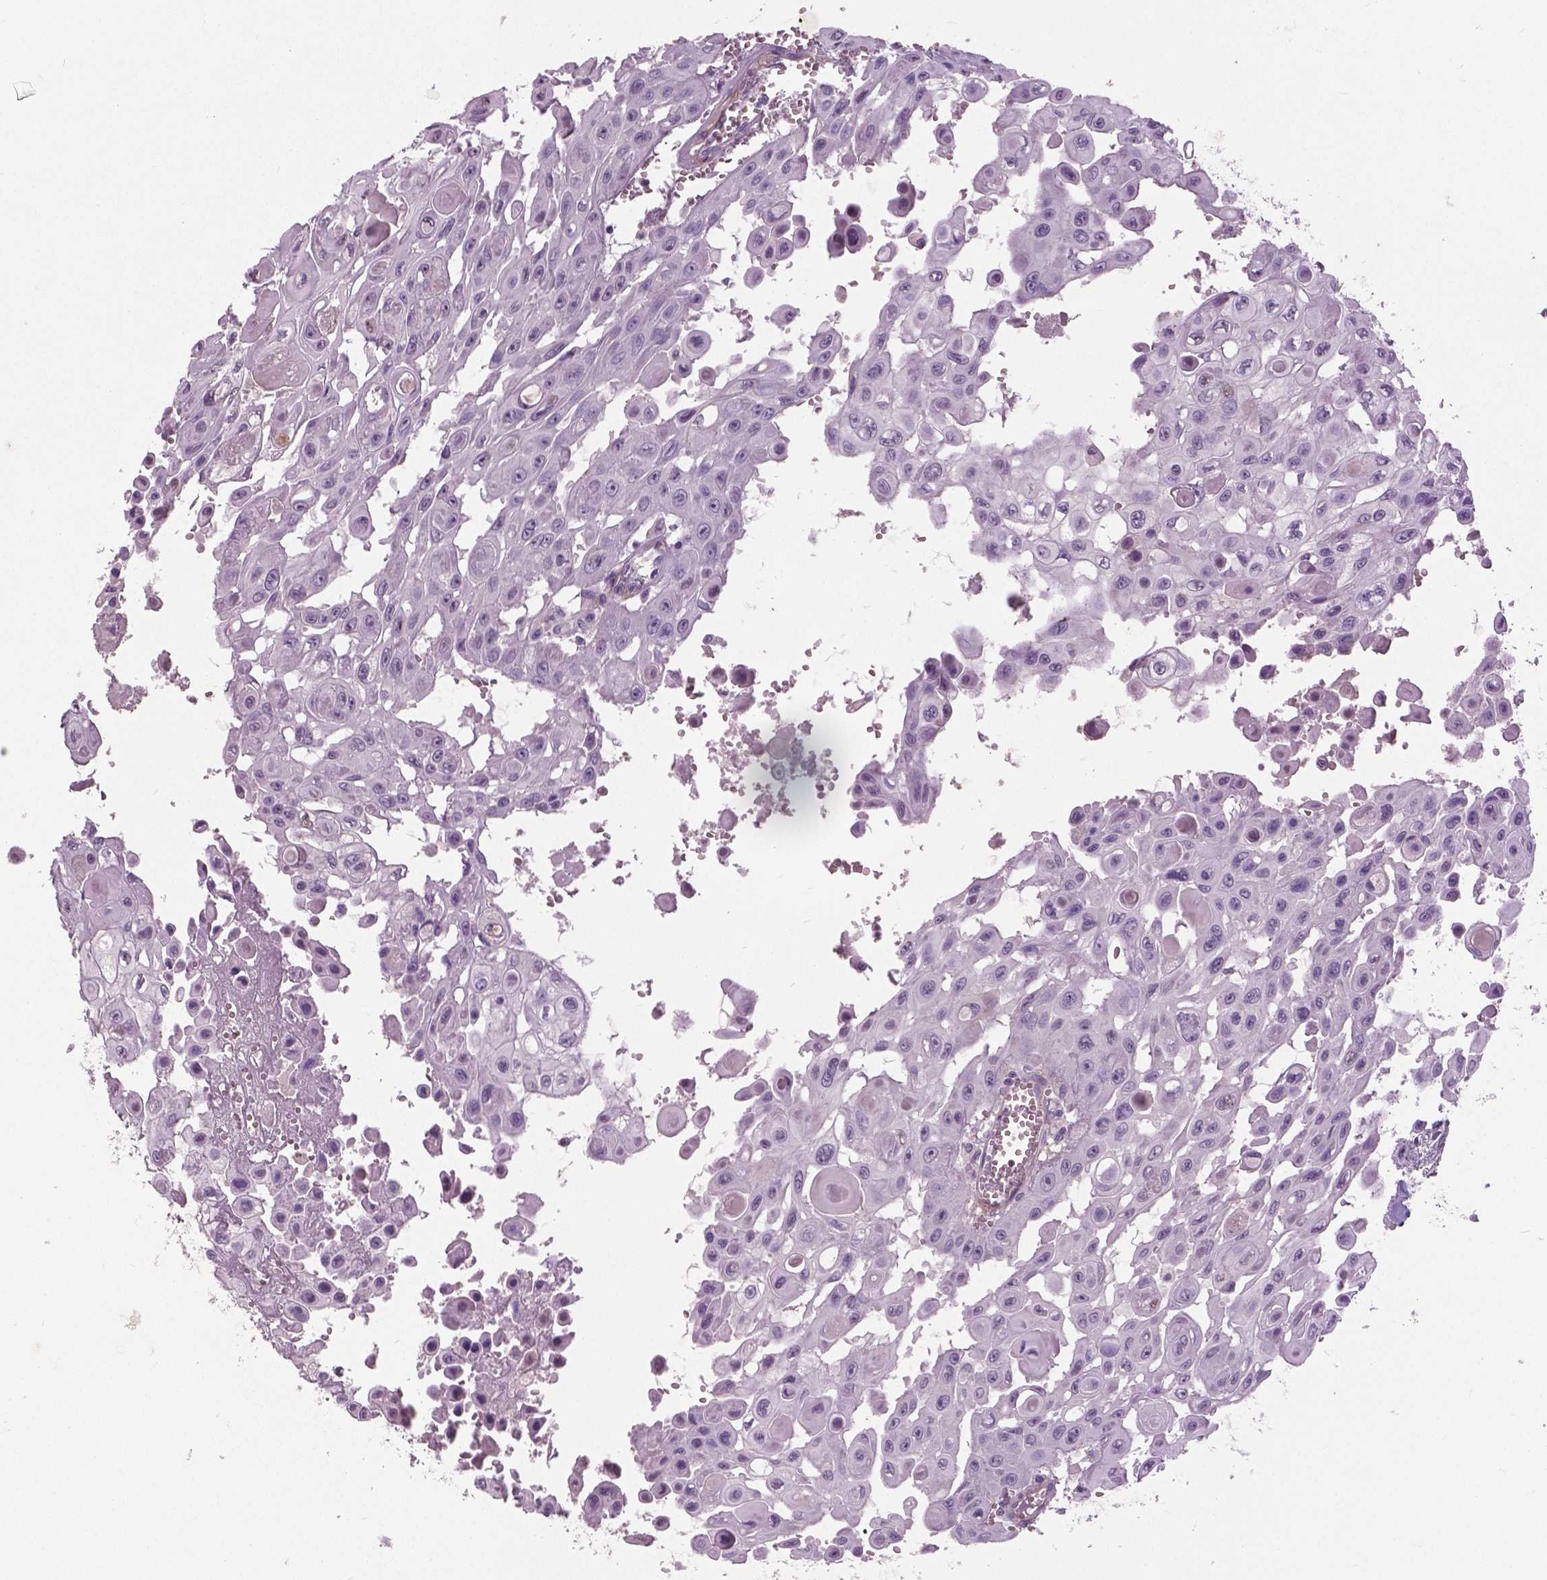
{"staining": {"intensity": "negative", "quantity": "none", "location": "none"}, "tissue": "head and neck cancer", "cell_type": "Tumor cells", "image_type": "cancer", "snomed": [{"axis": "morphology", "description": "Adenocarcinoma, NOS"}, {"axis": "topography", "description": "Head-Neck"}], "caption": "Head and neck cancer was stained to show a protein in brown. There is no significant expression in tumor cells.", "gene": "FOXA1", "patient": {"sex": "male", "age": 73}}